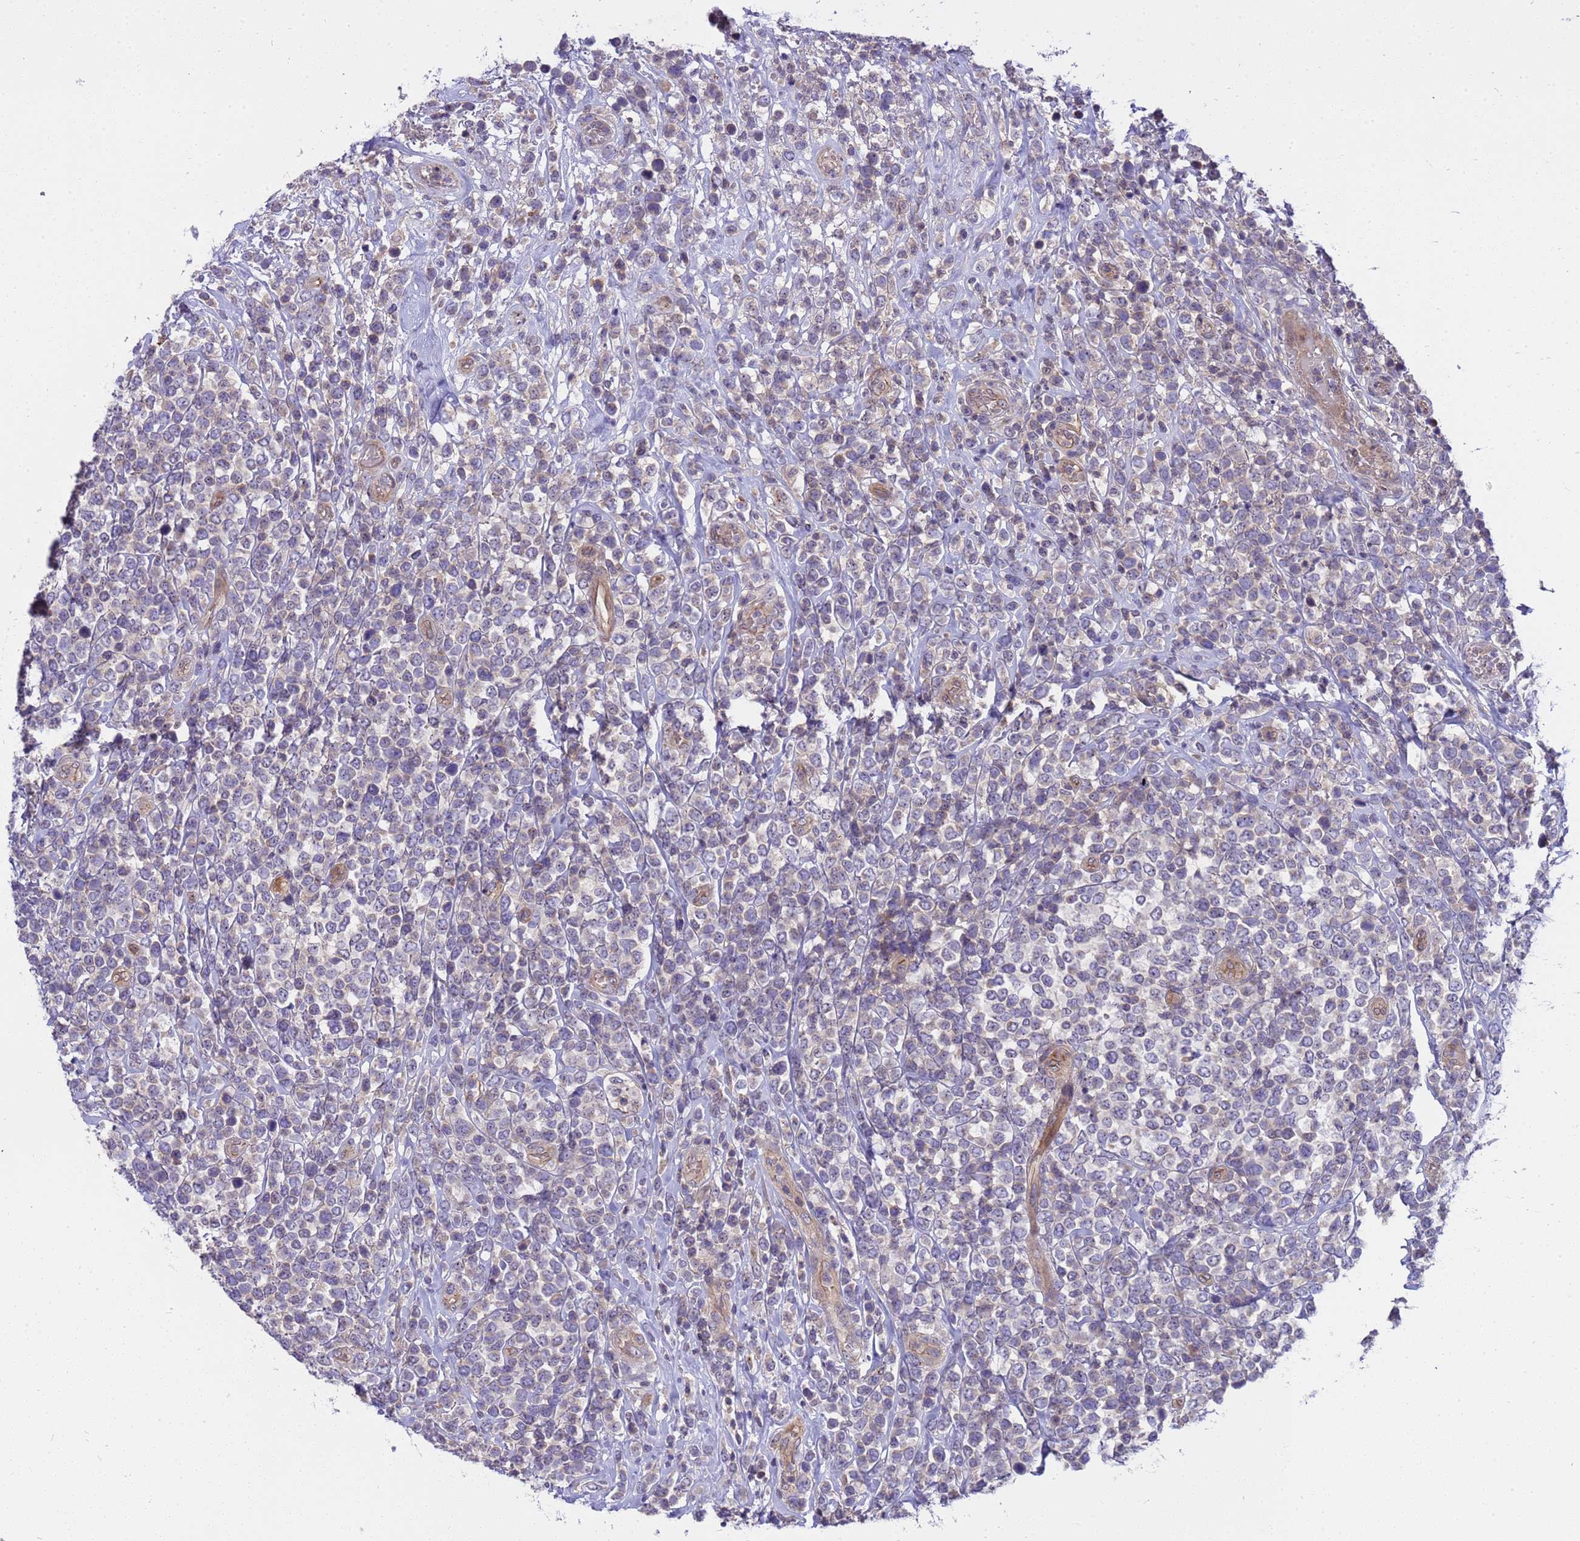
{"staining": {"intensity": "negative", "quantity": "none", "location": "none"}, "tissue": "lymphoma", "cell_type": "Tumor cells", "image_type": "cancer", "snomed": [{"axis": "morphology", "description": "Malignant lymphoma, non-Hodgkin's type, High grade"}, {"axis": "topography", "description": "Soft tissue"}], "caption": "Photomicrograph shows no significant protein expression in tumor cells of lymphoma. Brightfield microscopy of immunohistochemistry (IHC) stained with DAB (3,3'-diaminobenzidine) (brown) and hematoxylin (blue), captured at high magnification.", "gene": "SMCO3", "patient": {"sex": "female", "age": 56}}